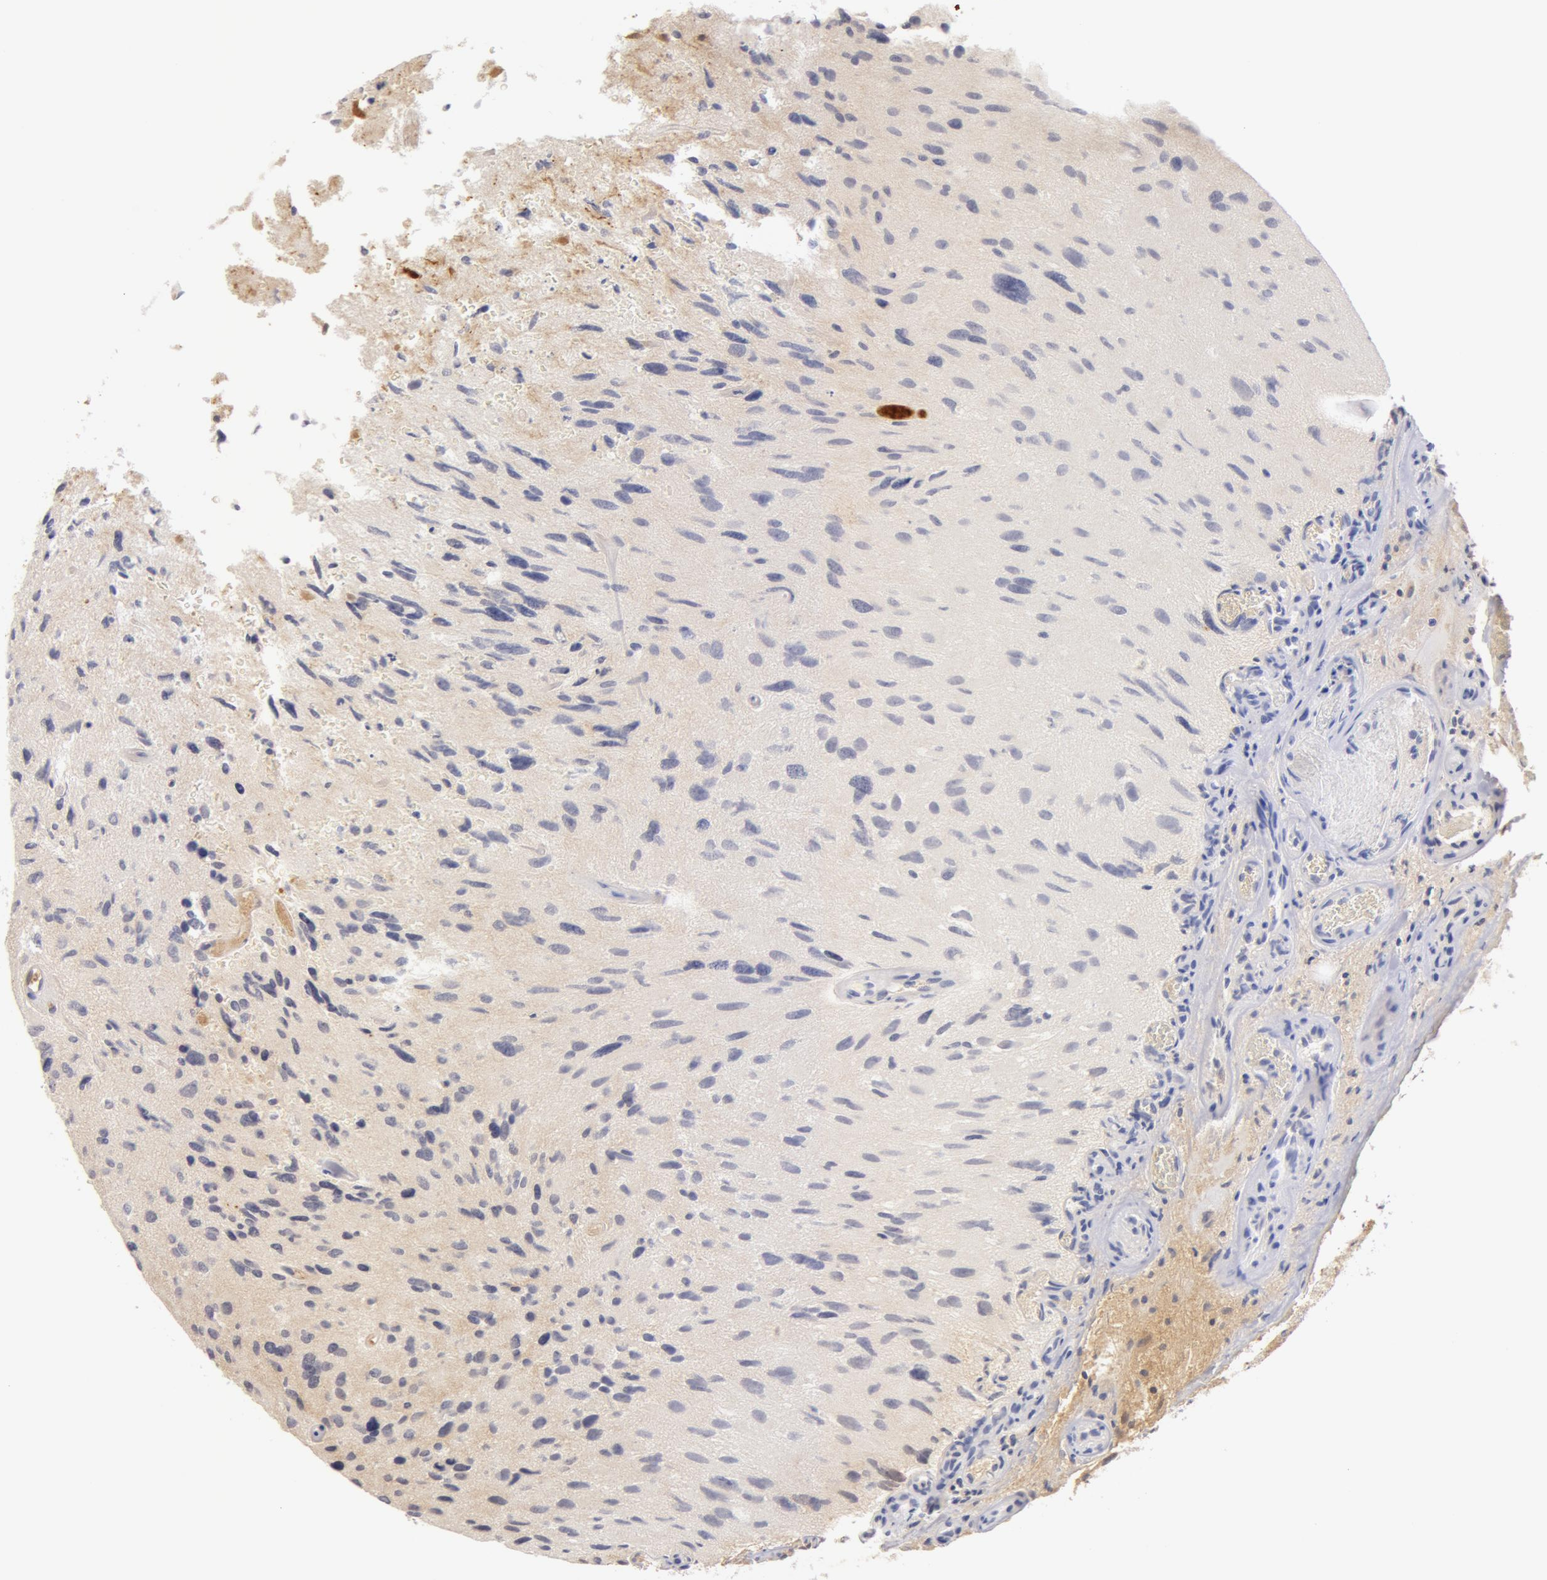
{"staining": {"intensity": "negative", "quantity": "none", "location": "none"}, "tissue": "glioma", "cell_type": "Tumor cells", "image_type": "cancer", "snomed": [{"axis": "morphology", "description": "Glioma, malignant, High grade"}, {"axis": "topography", "description": "Brain"}], "caption": "Immunohistochemistry (IHC) of glioma exhibits no positivity in tumor cells.", "gene": "GC", "patient": {"sex": "male", "age": 69}}